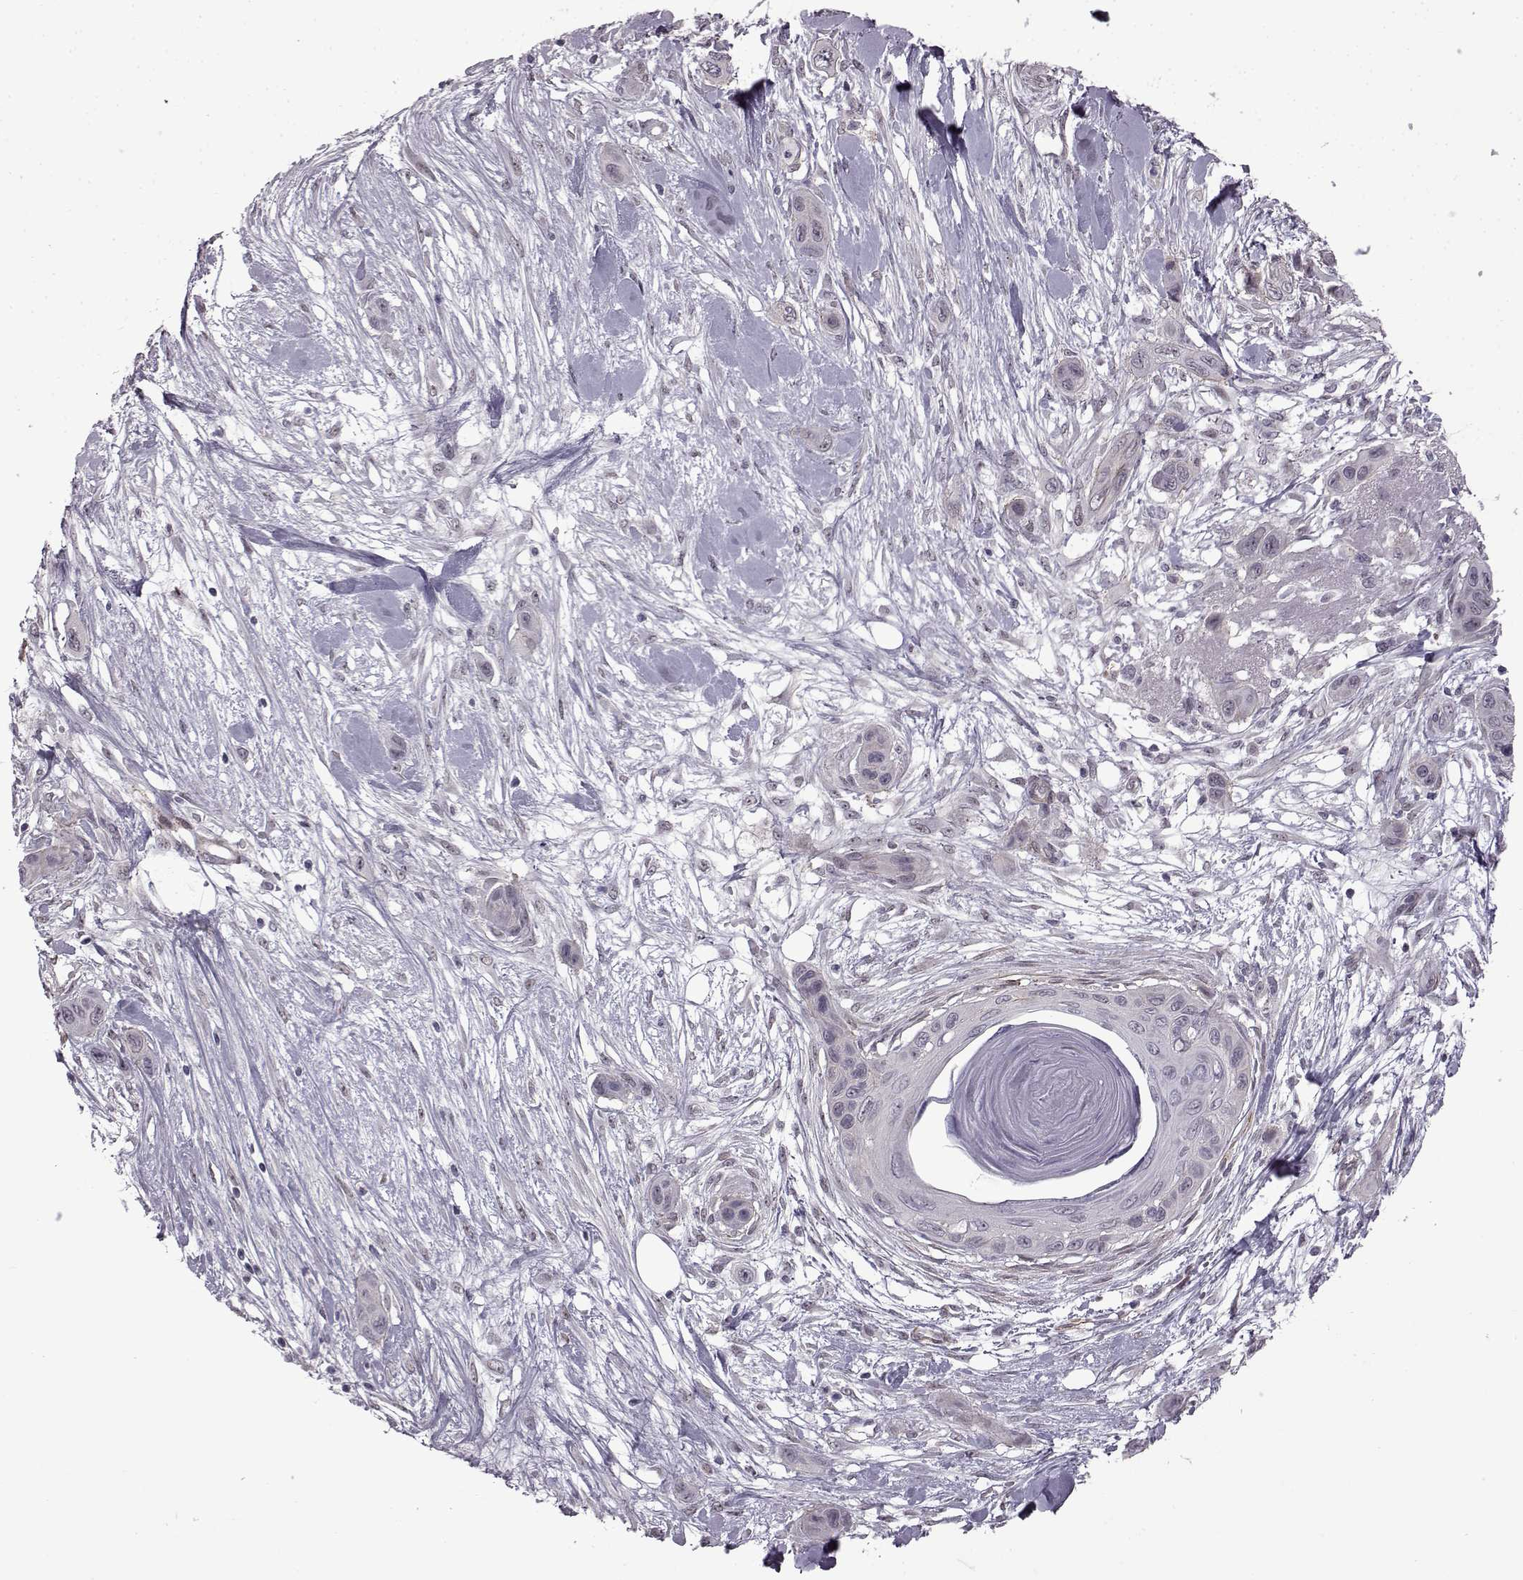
{"staining": {"intensity": "negative", "quantity": "none", "location": "none"}, "tissue": "skin cancer", "cell_type": "Tumor cells", "image_type": "cancer", "snomed": [{"axis": "morphology", "description": "Squamous cell carcinoma, NOS"}, {"axis": "topography", "description": "Skin"}], "caption": "This is an immunohistochemistry photomicrograph of skin squamous cell carcinoma. There is no positivity in tumor cells.", "gene": "SYNPO2", "patient": {"sex": "male", "age": 79}}